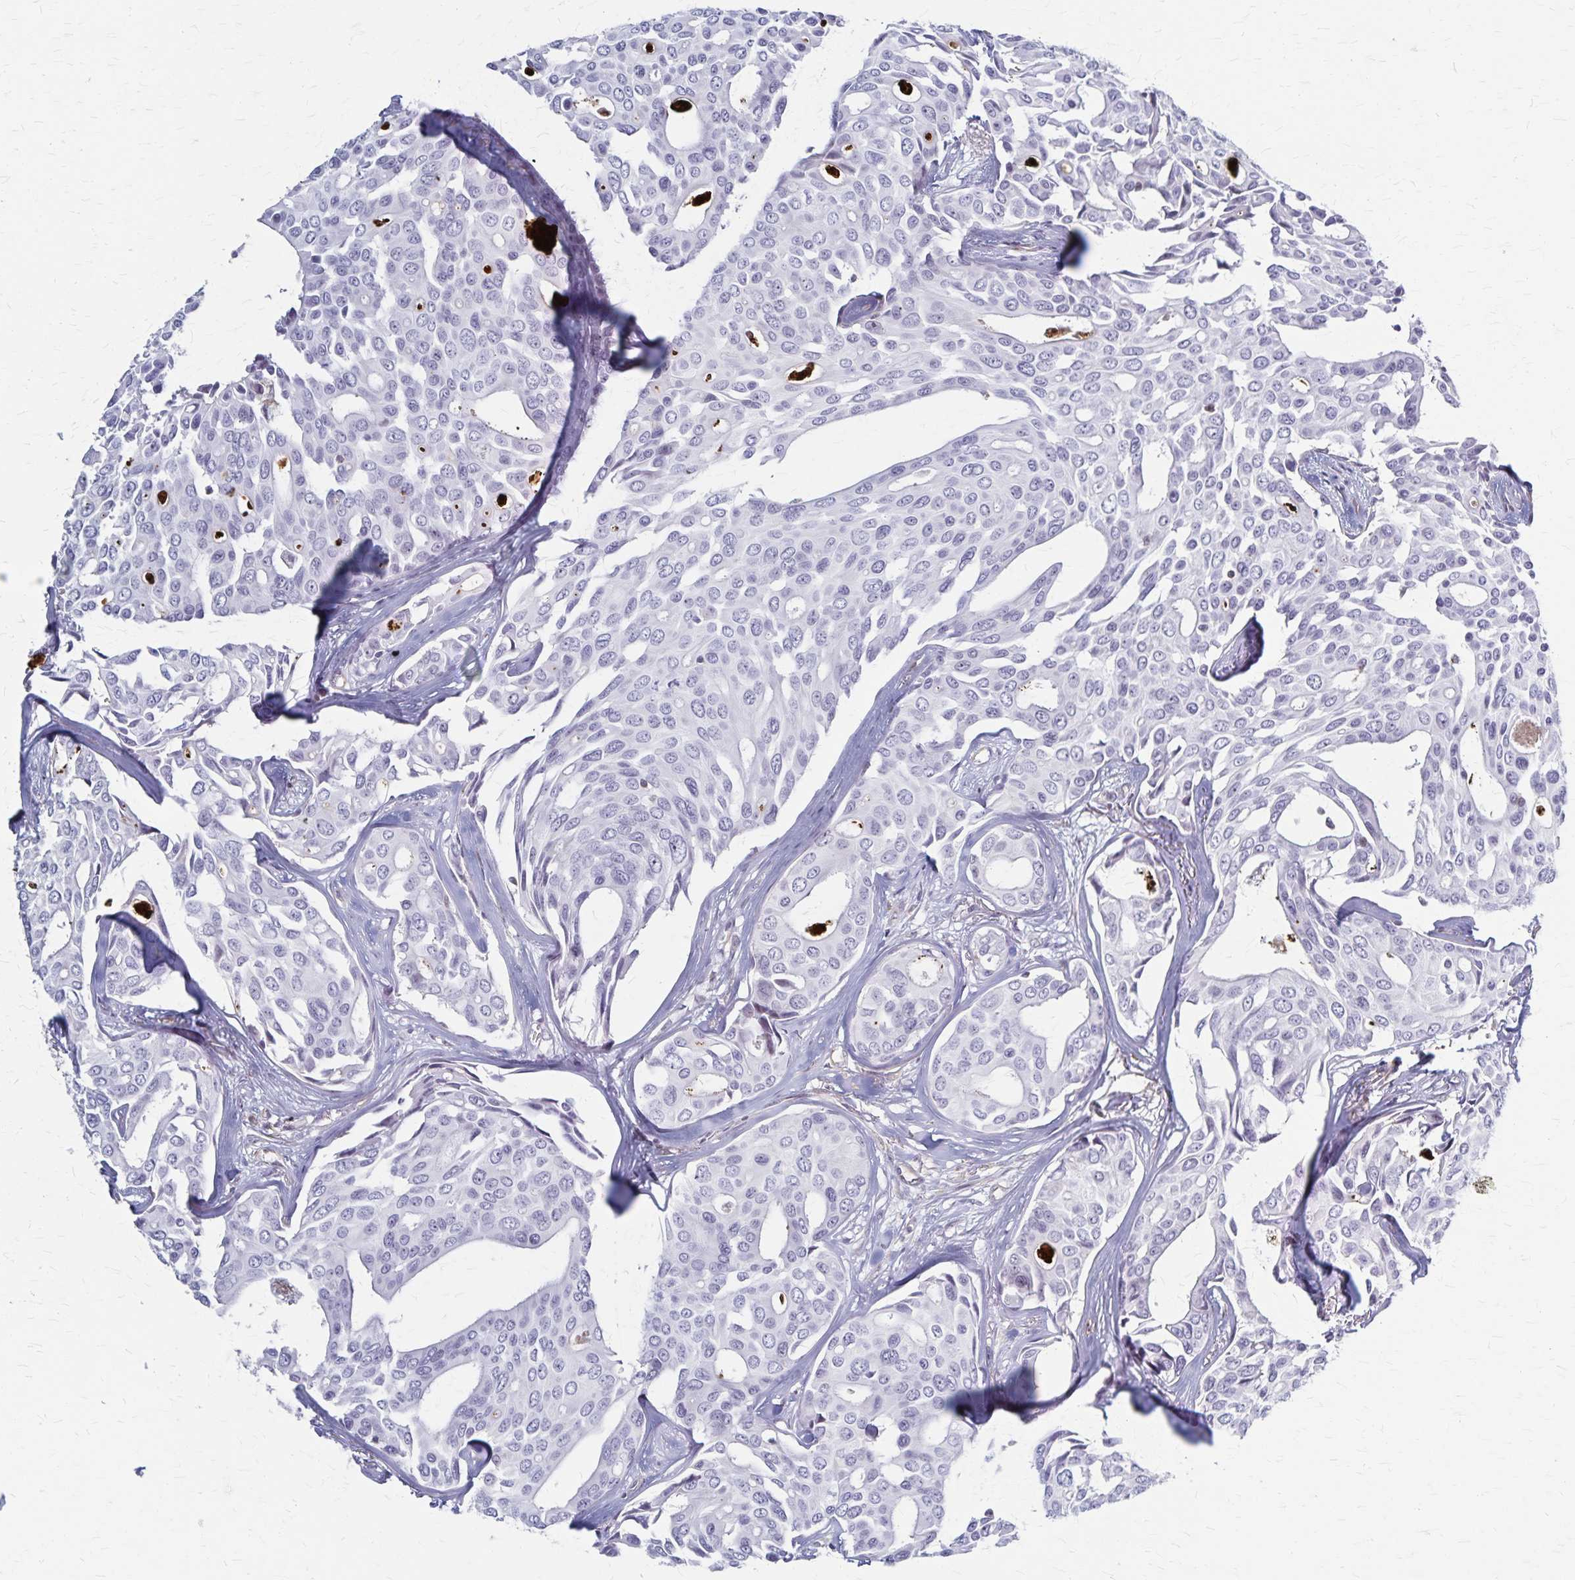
{"staining": {"intensity": "negative", "quantity": "none", "location": "none"}, "tissue": "breast cancer", "cell_type": "Tumor cells", "image_type": "cancer", "snomed": [{"axis": "morphology", "description": "Duct carcinoma"}, {"axis": "topography", "description": "Breast"}], "caption": "IHC photomicrograph of breast cancer (infiltrating ductal carcinoma) stained for a protein (brown), which demonstrates no positivity in tumor cells.", "gene": "DLK2", "patient": {"sex": "female", "age": 54}}